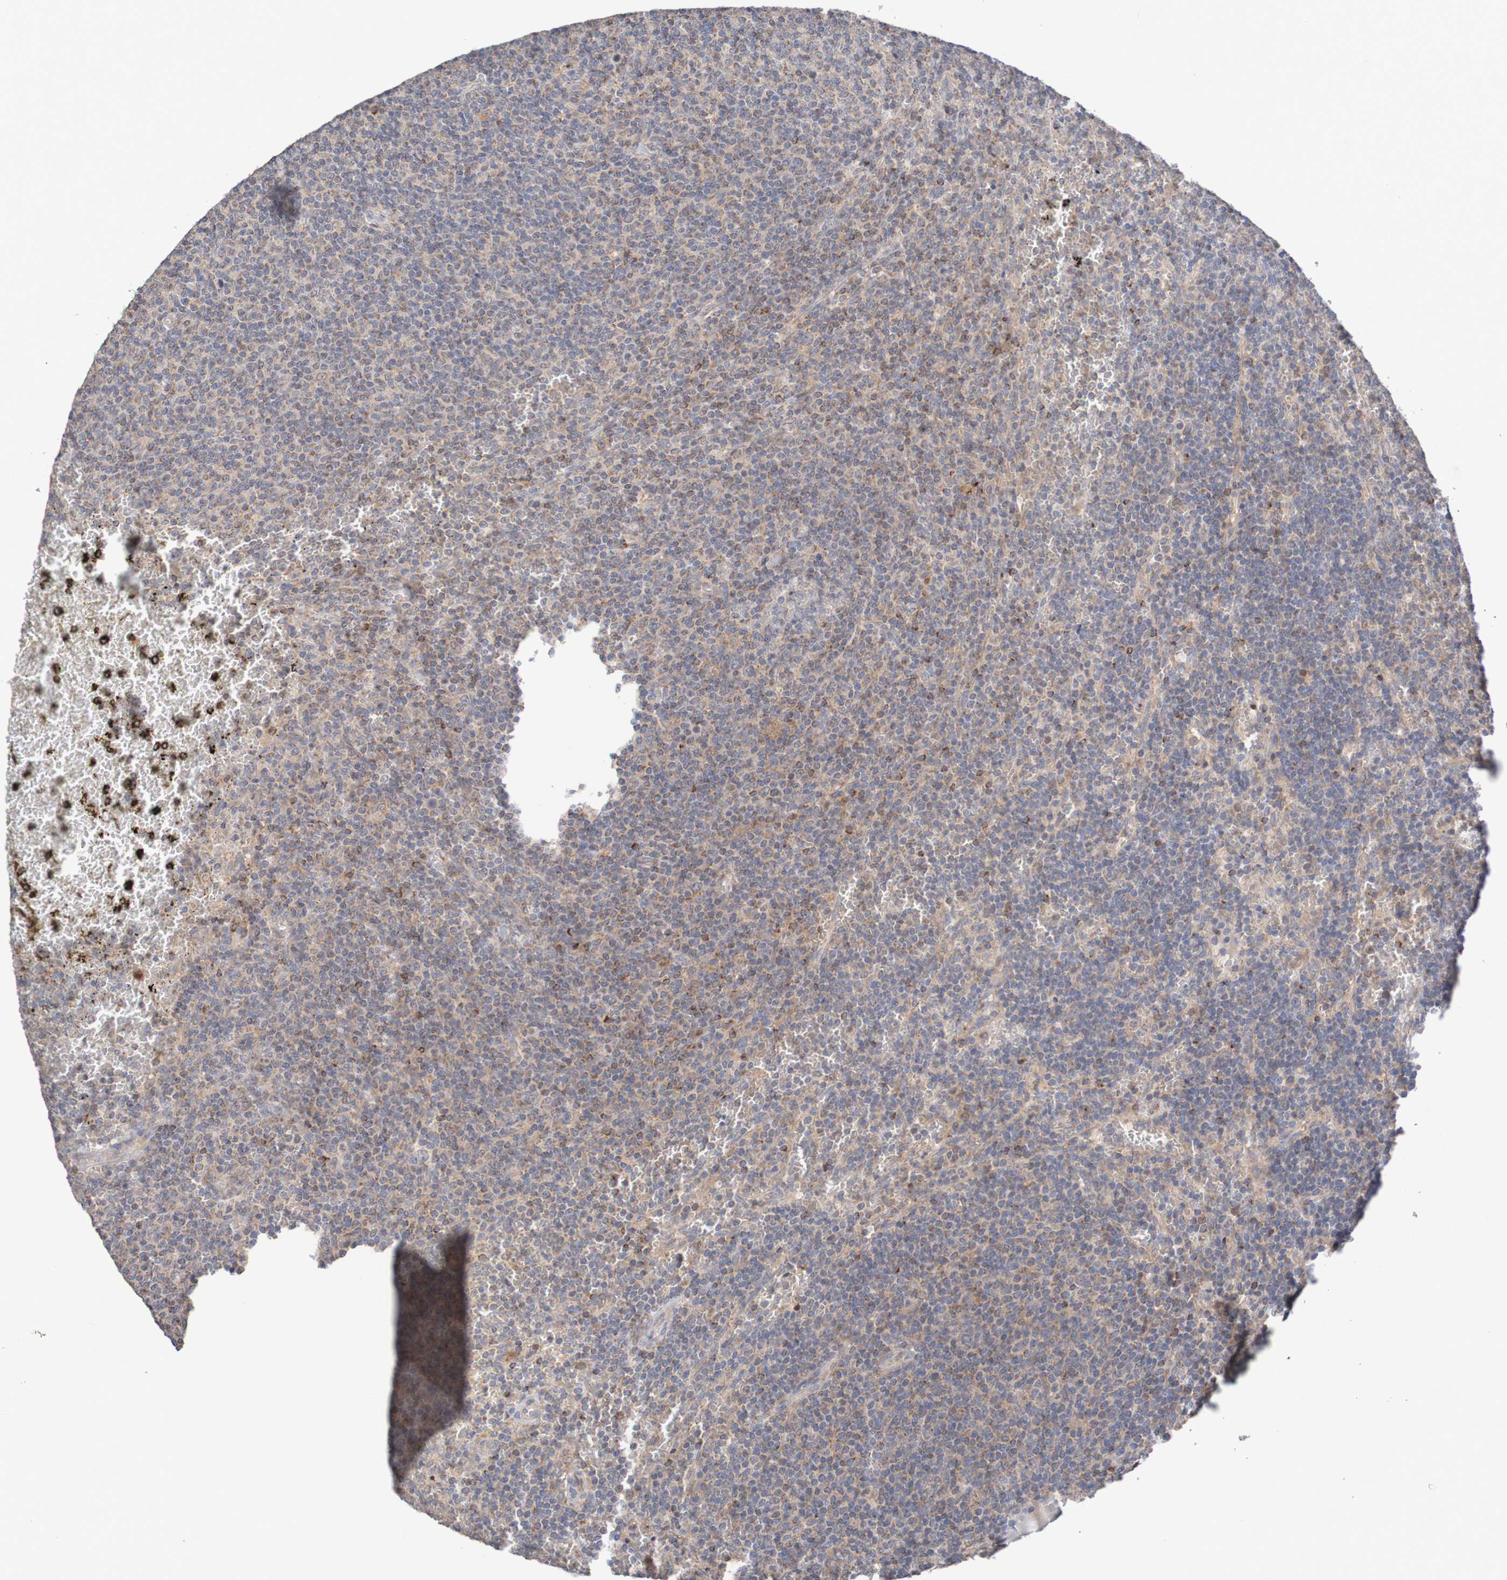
{"staining": {"intensity": "moderate", "quantity": "25%-75%", "location": "cytoplasmic/membranous"}, "tissue": "lymphoma", "cell_type": "Tumor cells", "image_type": "cancer", "snomed": [{"axis": "morphology", "description": "Malignant lymphoma, non-Hodgkin's type, Low grade"}, {"axis": "topography", "description": "Spleen"}], "caption": "Immunohistochemical staining of human lymphoma displays medium levels of moderate cytoplasmic/membranous protein expression in about 25%-75% of tumor cells.", "gene": "C3orf18", "patient": {"sex": "female", "age": 50}}